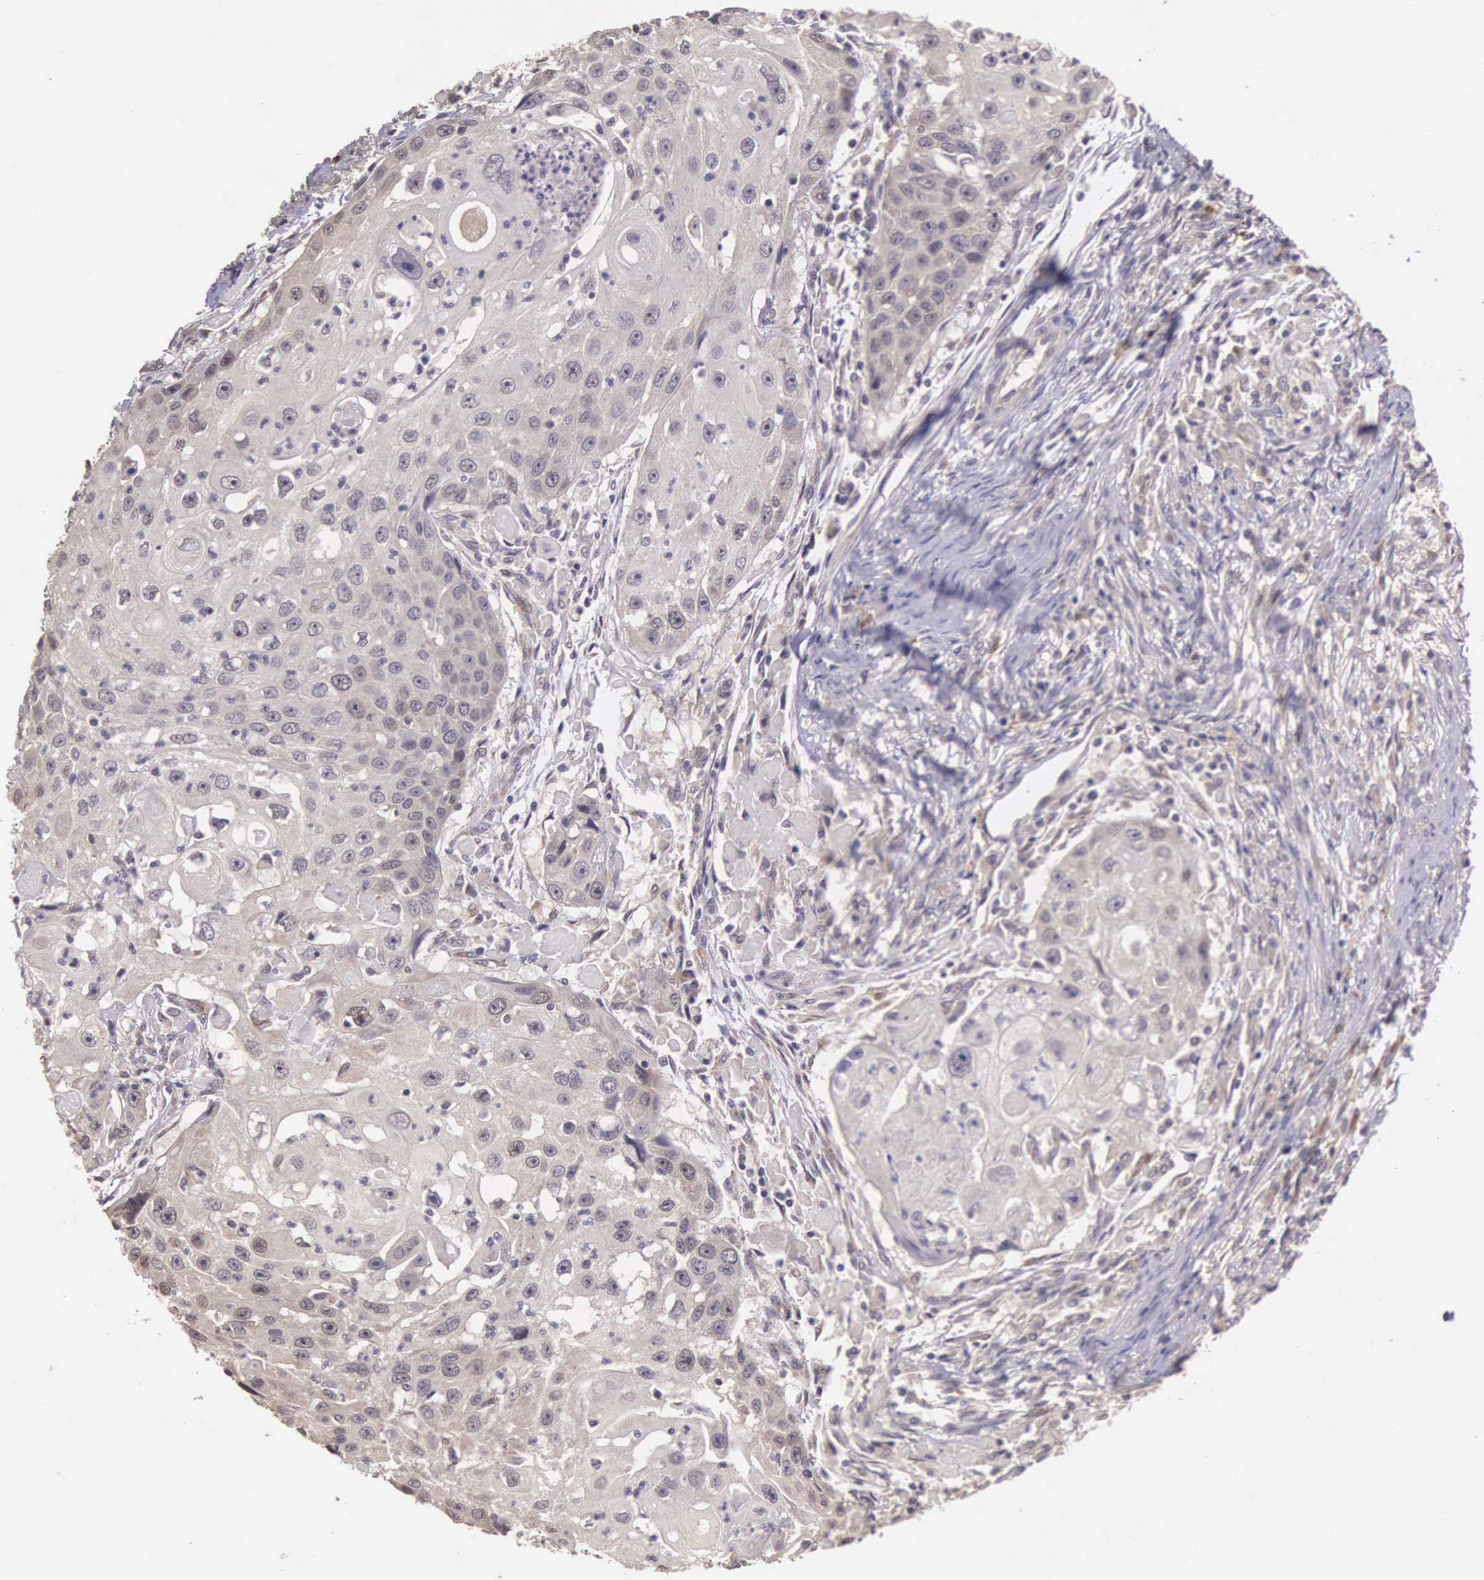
{"staining": {"intensity": "weak", "quantity": "25%-75%", "location": "cytoplasmic/membranous,nuclear"}, "tissue": "head and neck cancer", "cell_type": "Tumor cells", "image_type": "cancer", "snomed": [{"axis": "morphology", "description": "Squamous cell carcinoma, NOS"}, {"axis": "topography", "description": "Head-Neck"}], "caption": "Immunohistochemical staining of head and neck cancer (squamous cell carcinoma) reveals low levels of weak cytoplasmic/membranous and nuclear positivity in about 25%-75% of tumor cells. (DAB = brown stain, brightfield microscopy at high magnification).", "gene": "CDC45", "patient": {"sex": "male", "age": 64}}